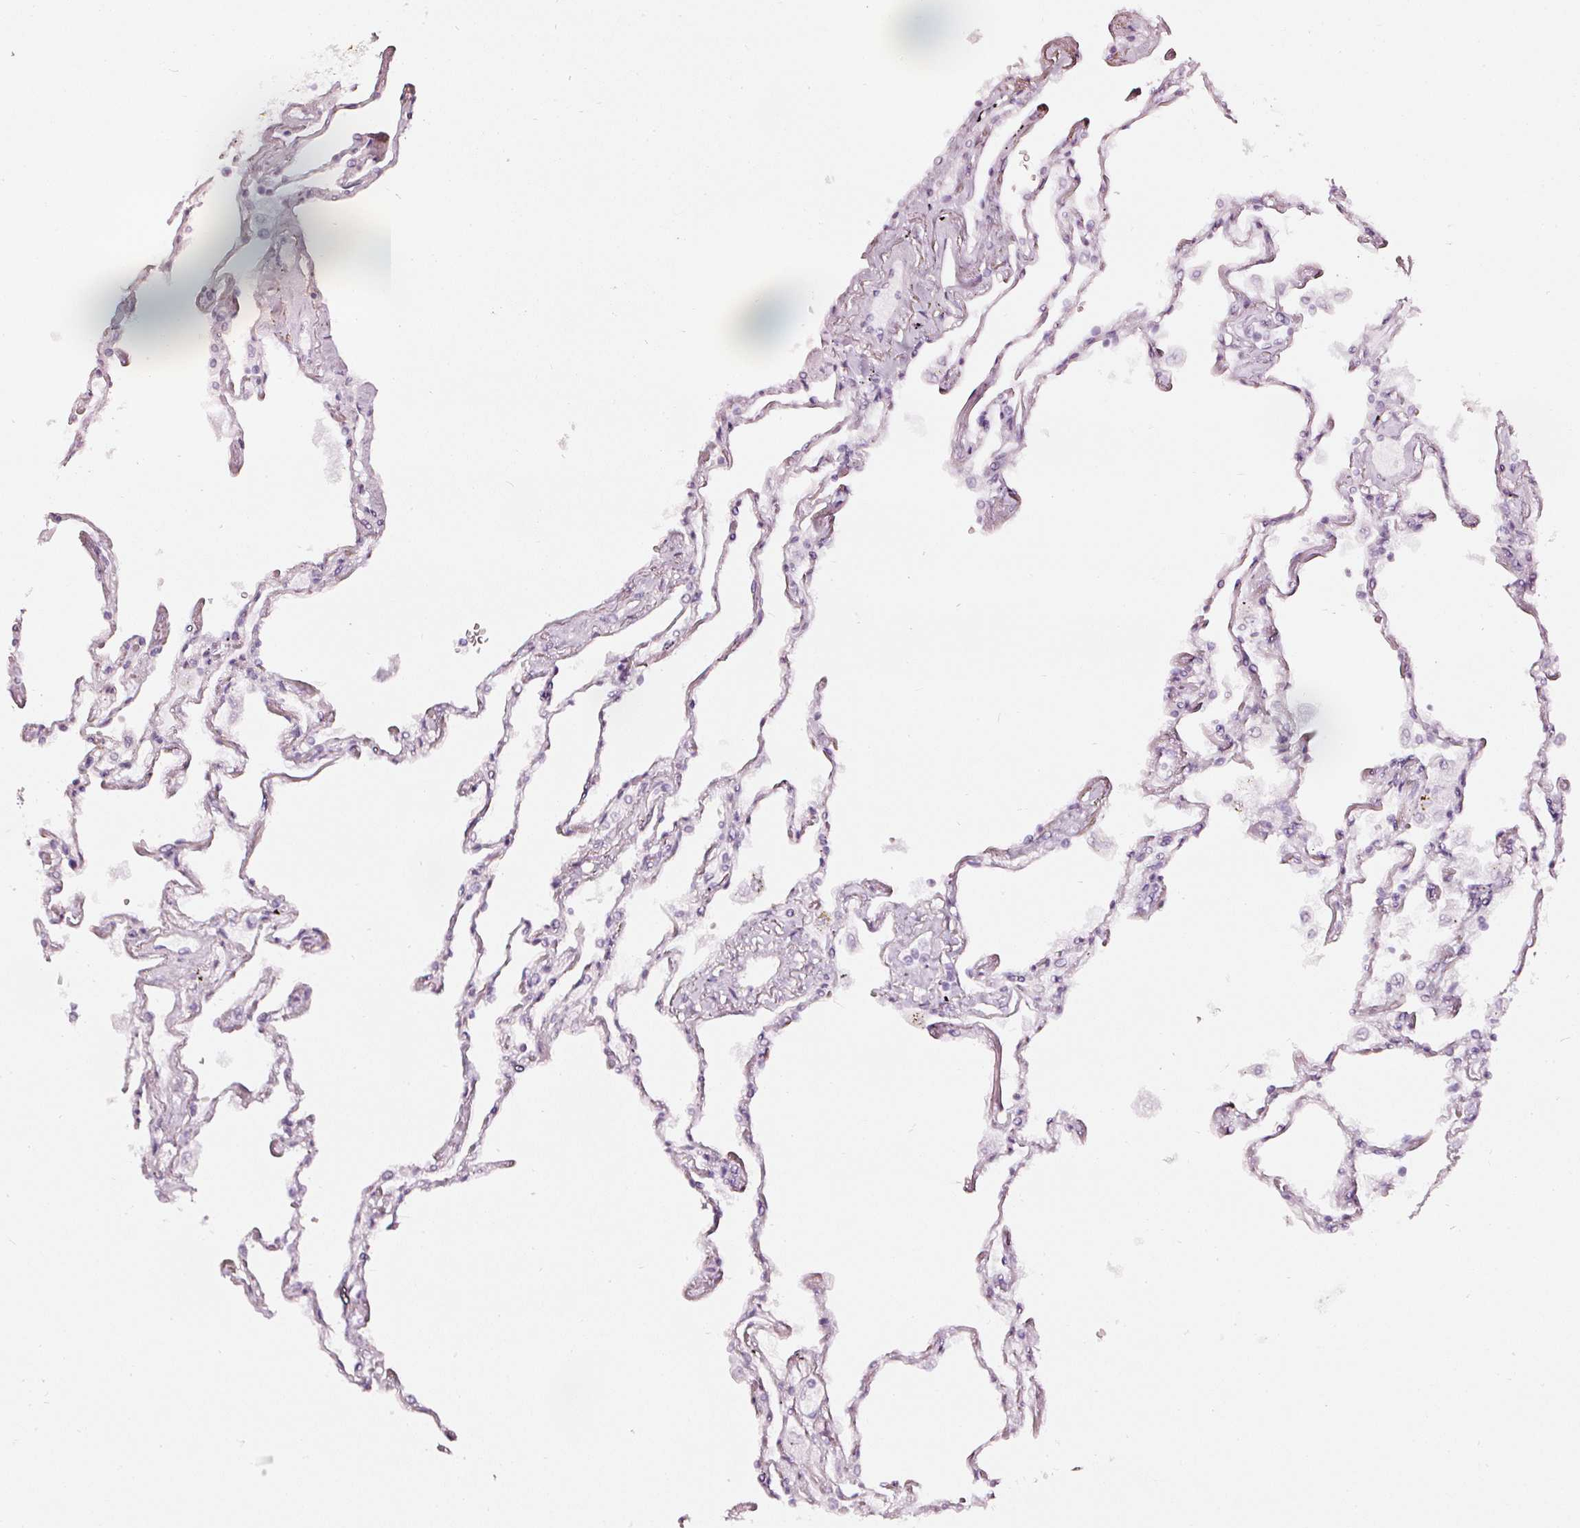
{"staining": {"intensity": "negative", "quantity": "none", "location": "none"}, "tissue": "lung", "cell_type": "Alveolar cells", "image_type": "normal", "snomed": [{"axis": "morphology", "description": "Normal tissue, NOS"}, {"axis": "topography", "description": "Lung"}], "caption": "DAB (3,3'-diaminobenzidine) immunohistochemical staining of benign human lung shows no significant staining in alveolar cells.", "gene": "CNP", "patient": {"sex": "female", "age": 67}}